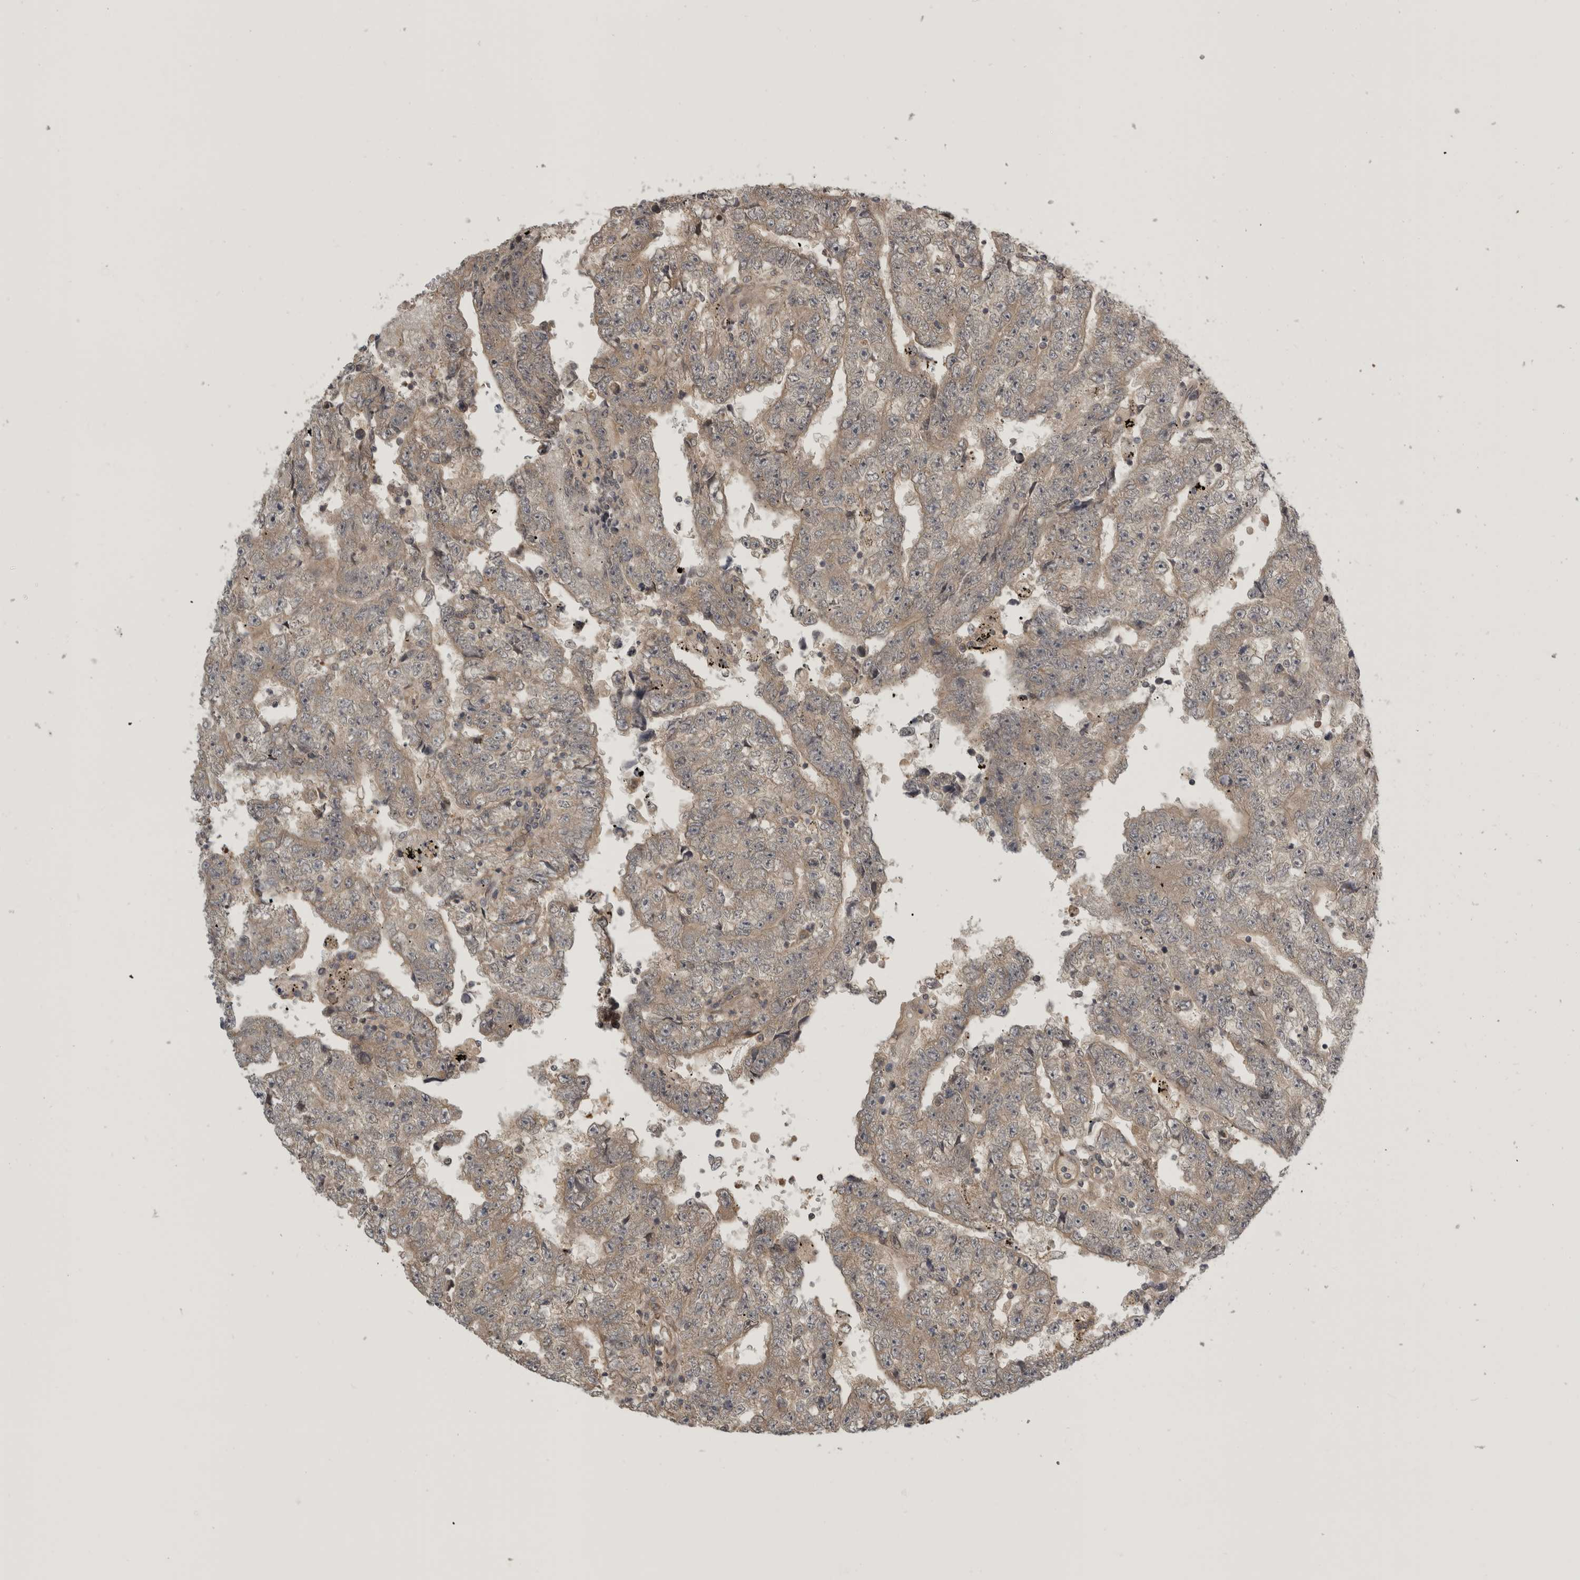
{"staining": {"intensity": "weak", "quantity": ">75%", "location": "cytoplasmic/membranous"}, "tissue": "testis cancer", "cell_type": "Tumor cells", "image_type": "cancer", "snomed": [{"axis": "morphology", "description": "Carcinoma, Embryonal, NOS"}, {"axis": "topography", "description": "Testis"}], "caption": "Embryonal carcinoma (testis) was stained to show a protein in brown. There is low levels of weak cytoplasmic/membranous expression in about >75% of tumor cells. The staining was performed using DAB (3,3'-diaminobenzidine) to visualize the protein expression in brown, while the nuclei were stained in blue with hematoxylin (Magnification: 20x).", "gene": "CUEDC1", "patient": {"sex": "male", "age": 25}}